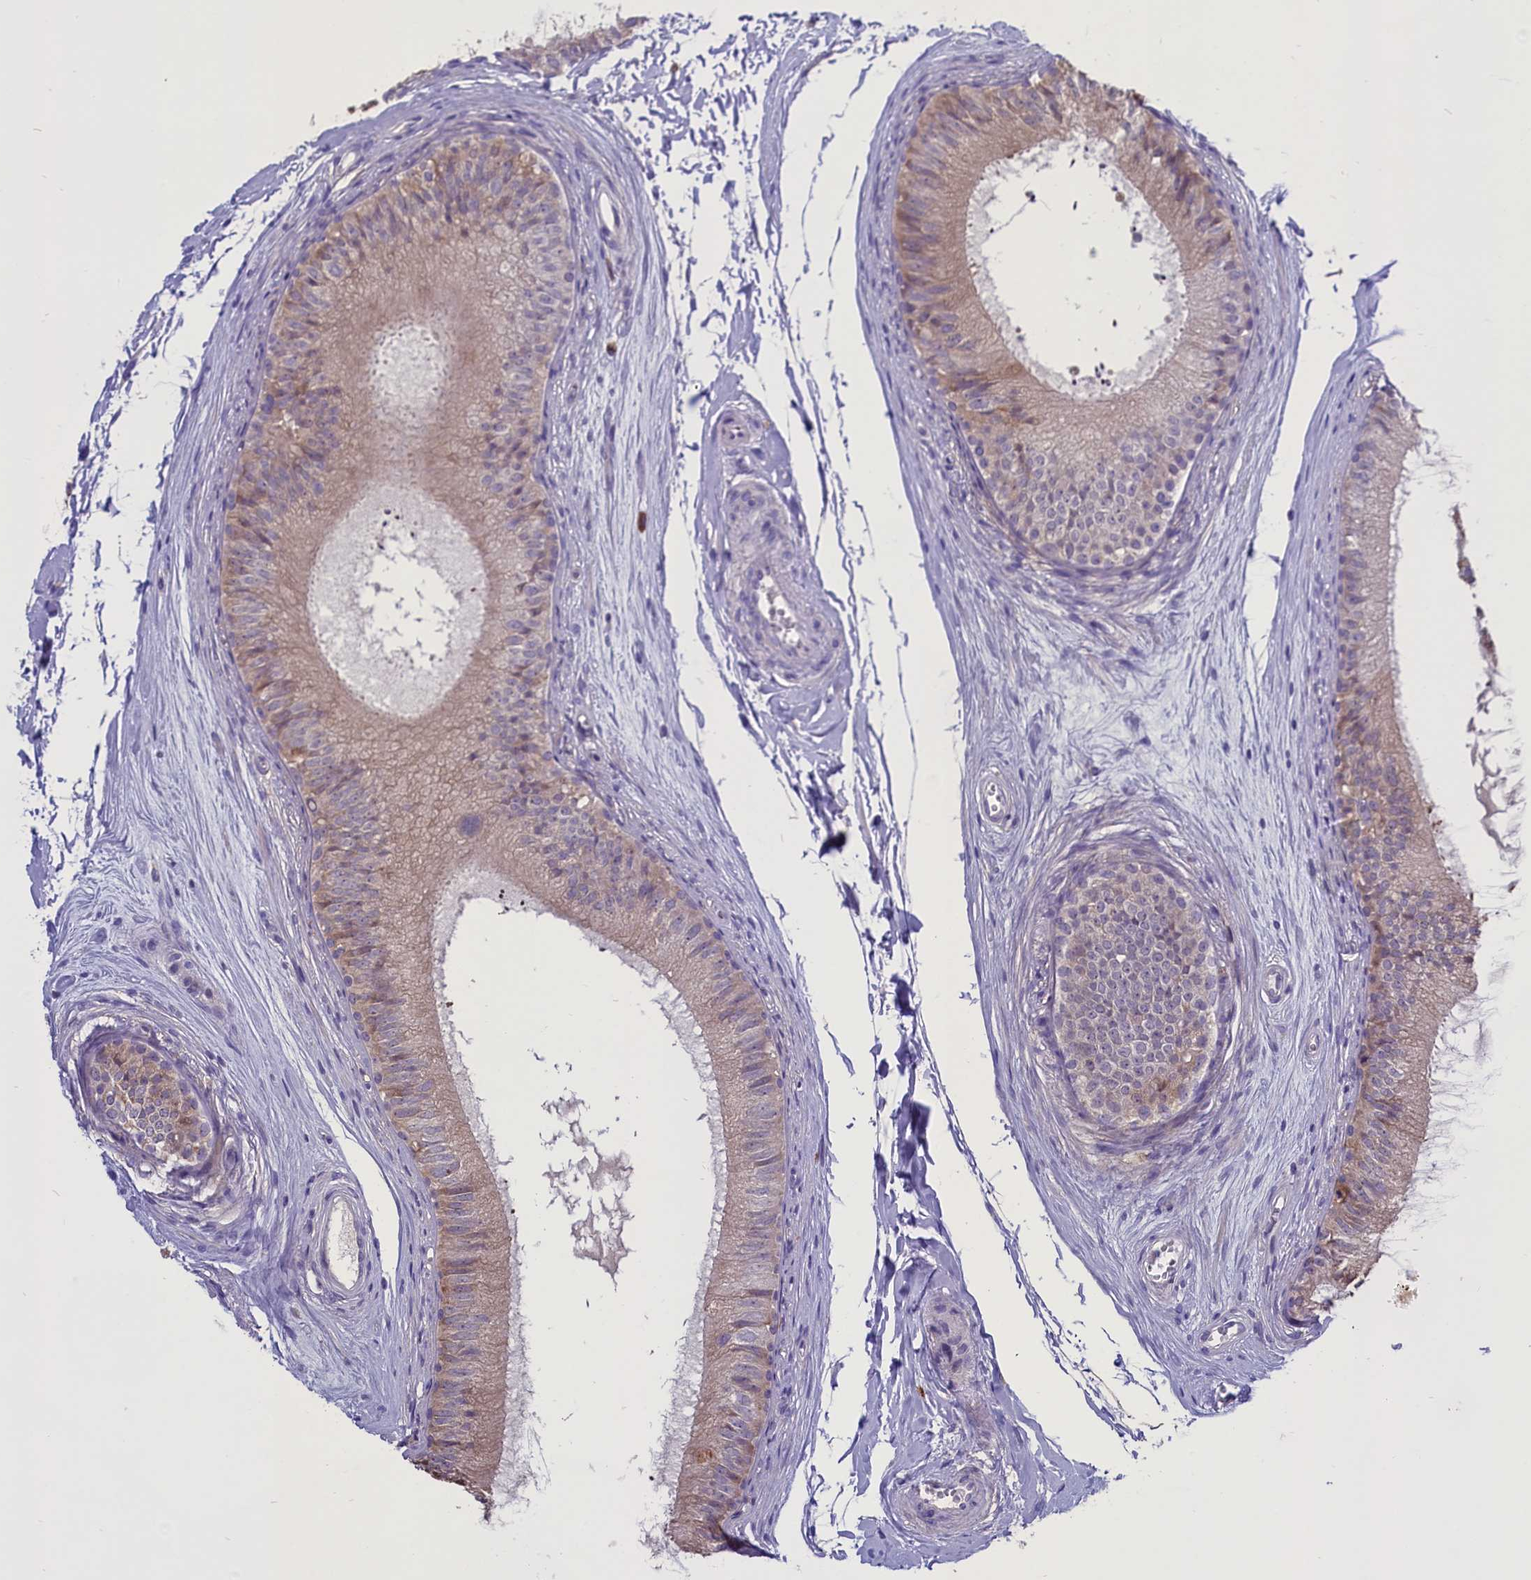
{"staining": {"intensity": "weak", "quantity": "25%-75%", "location": "cytoplasmic/membranous"}, "tissue": "epididymis", "cell_type": "Glandular cells", "image_type": "normal", "snomed": [{"axis": "morphology", "description": "Normal tissue, NOS"}, {"axis": "topography", "description": "Epididymis"}], "caption": "Human epididymis stained with a brown dye shows weak cytoplasmic/membranous positive staining in approximately 25%-75% of glandular cells.", "gene": "ENPP6", "patient": {"sex": "male", "age": 56}}